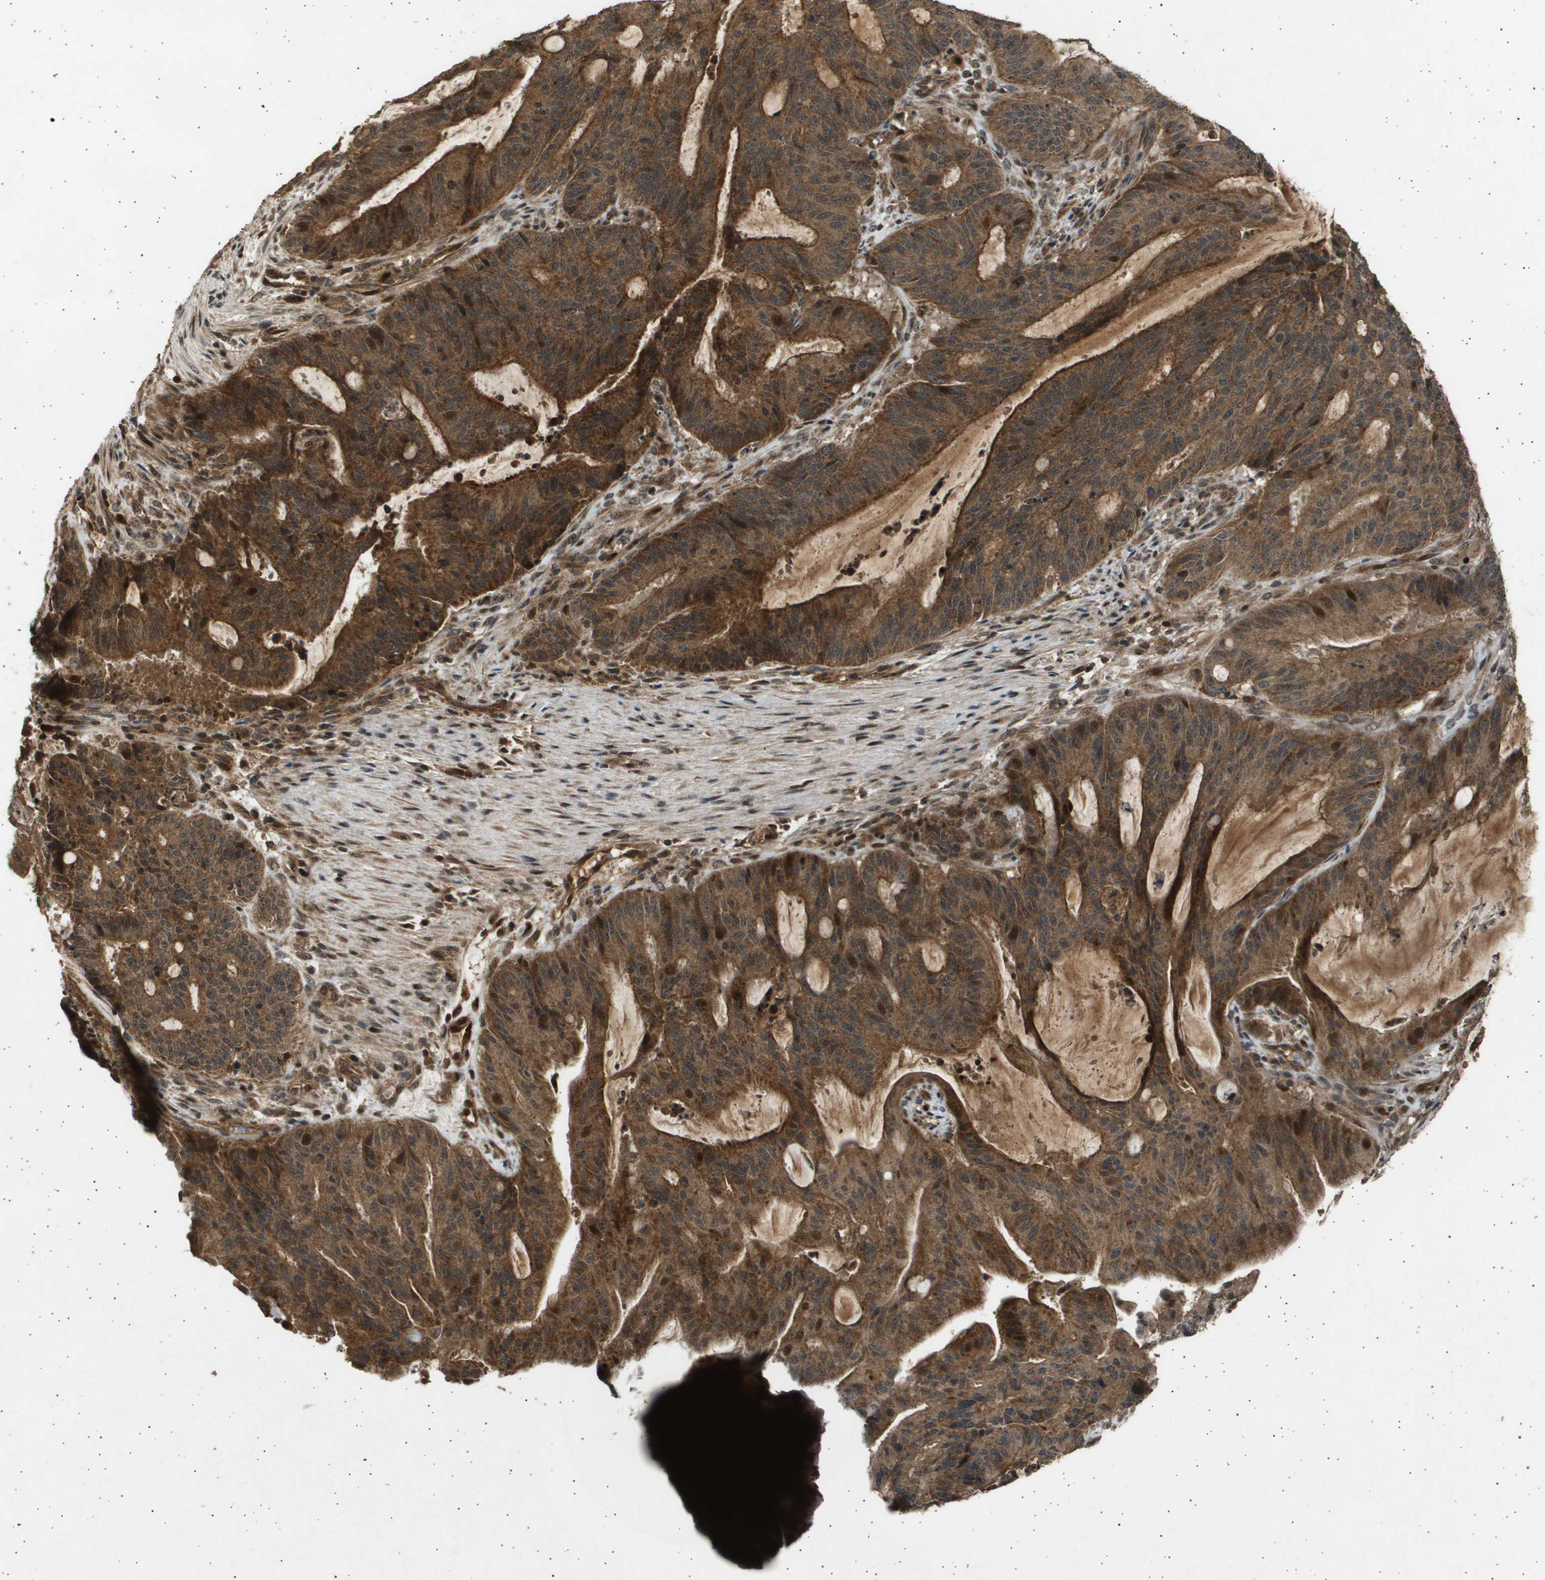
{"staining": {"intensity": "strong", "quantity": ">75%", "location": "cytoplasmic/membranous,nuclear"}, "tissue": "liver cancer", "cell_type": "Tumor cells", "image_type": "cancer", "snomed": [{"axis": "morphology", "description": "Normal tissue, NOS"}, {"axis": "morphology", "description": "Cholangiocarcinoma"}, {"axis": "topography", "description": "Liver"}, {"axis": "topography", "description": "Peripheral nerve tissue"}], "caption": "Protein staining reveals strong cytoplasmic/membranous and nuclear expression in about >75% of tumor cells in liver cancer (cholangiocarcinoma).", "gene": "TNRC6A", "patient": {"sex": "female", "age": 73}}